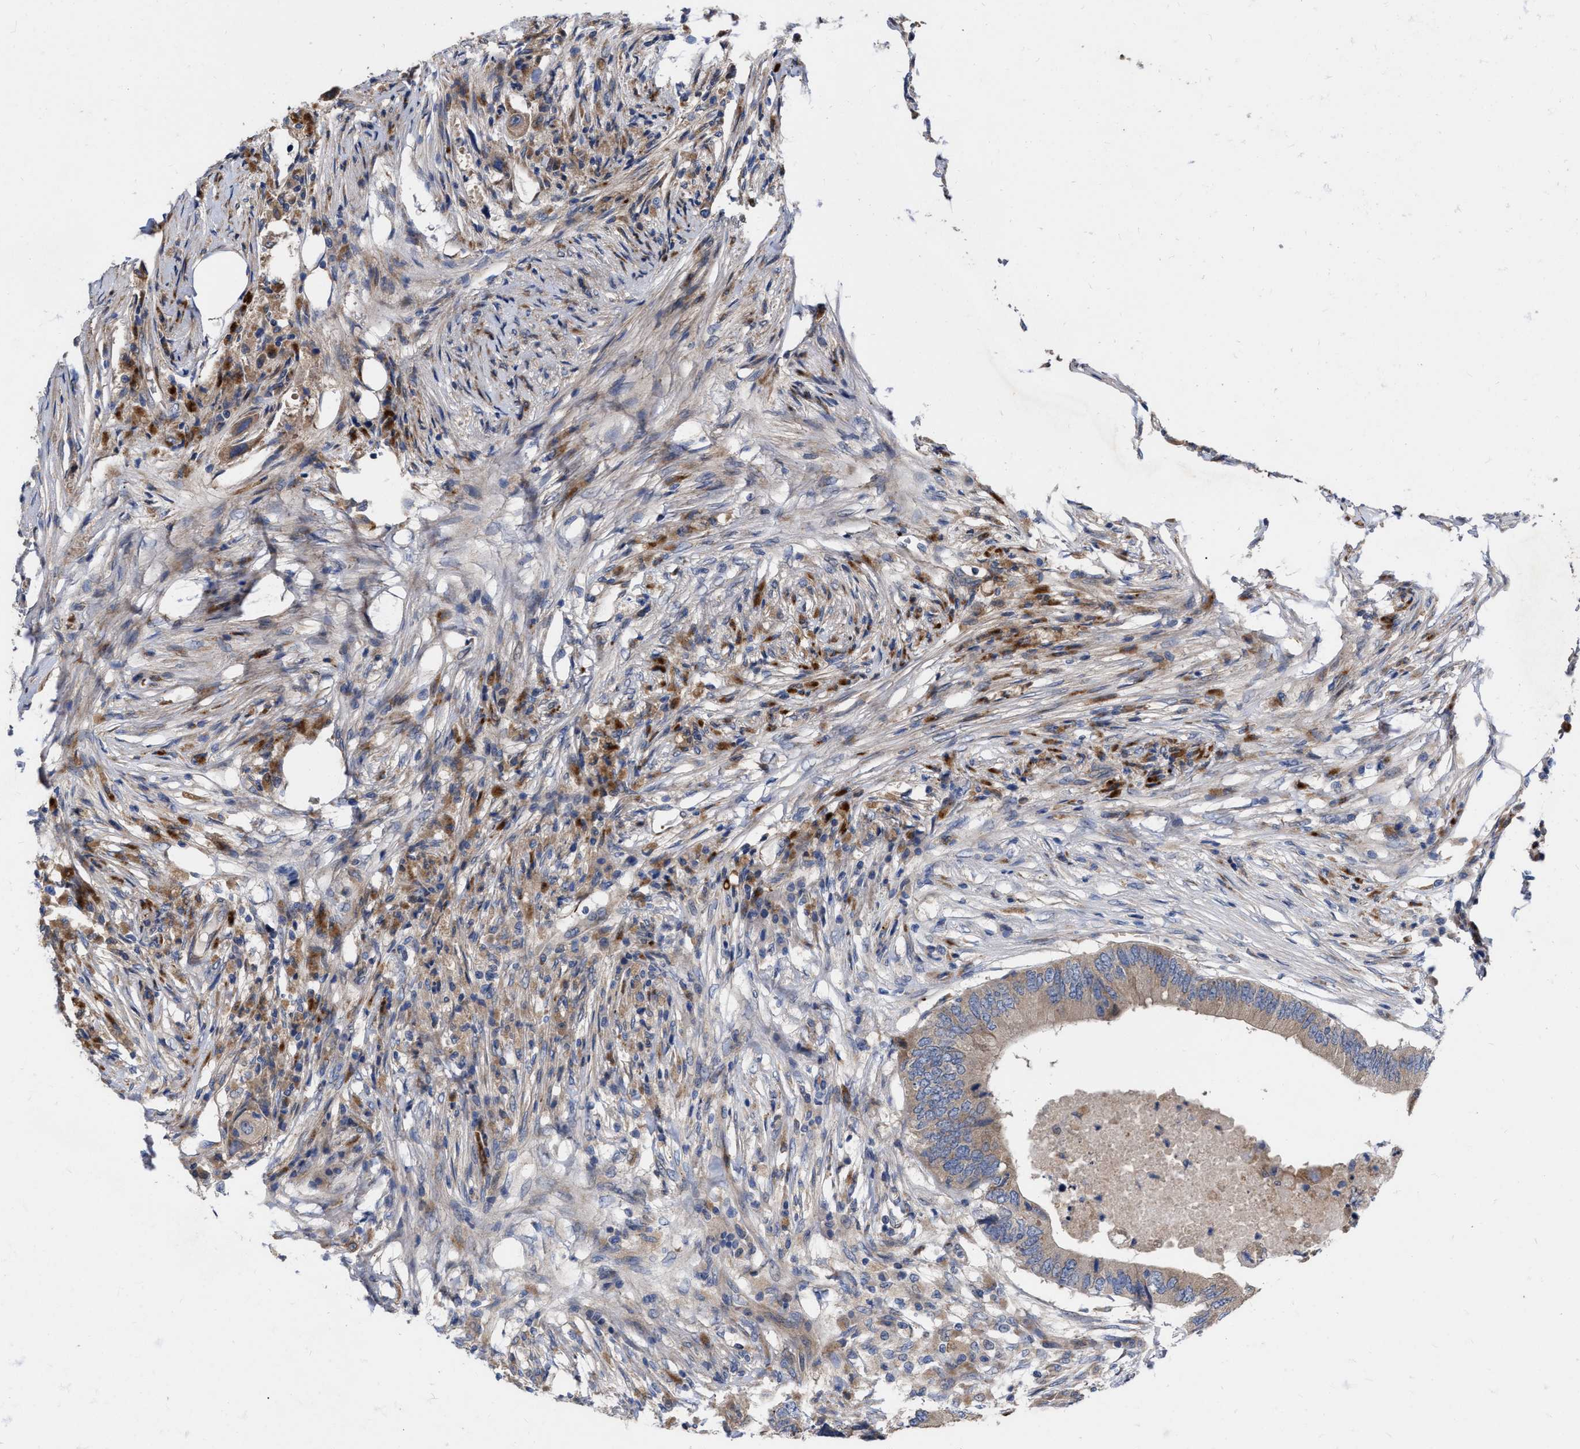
{"staining": {"intensity": "weak", "quantity": "25%-75%", "location": "cytoplasmic/membranous"}, "tissue": "colorectal cancer", "cell_type": "Tumor cells", "image_type": "cancer", "snomed": [{"axis": "morphology", "description": "Adenocarcinoma, NOS"}, {"axis": "topography", "description": "Colon"}], "caption": "Approximately 25%-75% of tumor cells in human colorectal adenocarcinoma demonstrate weak cytoplasmic/membranous protein positivity as visualized by brown immunohistochemical staining.", "gene": "MLST8", "patient": {"sex": "male", "age": 71}}